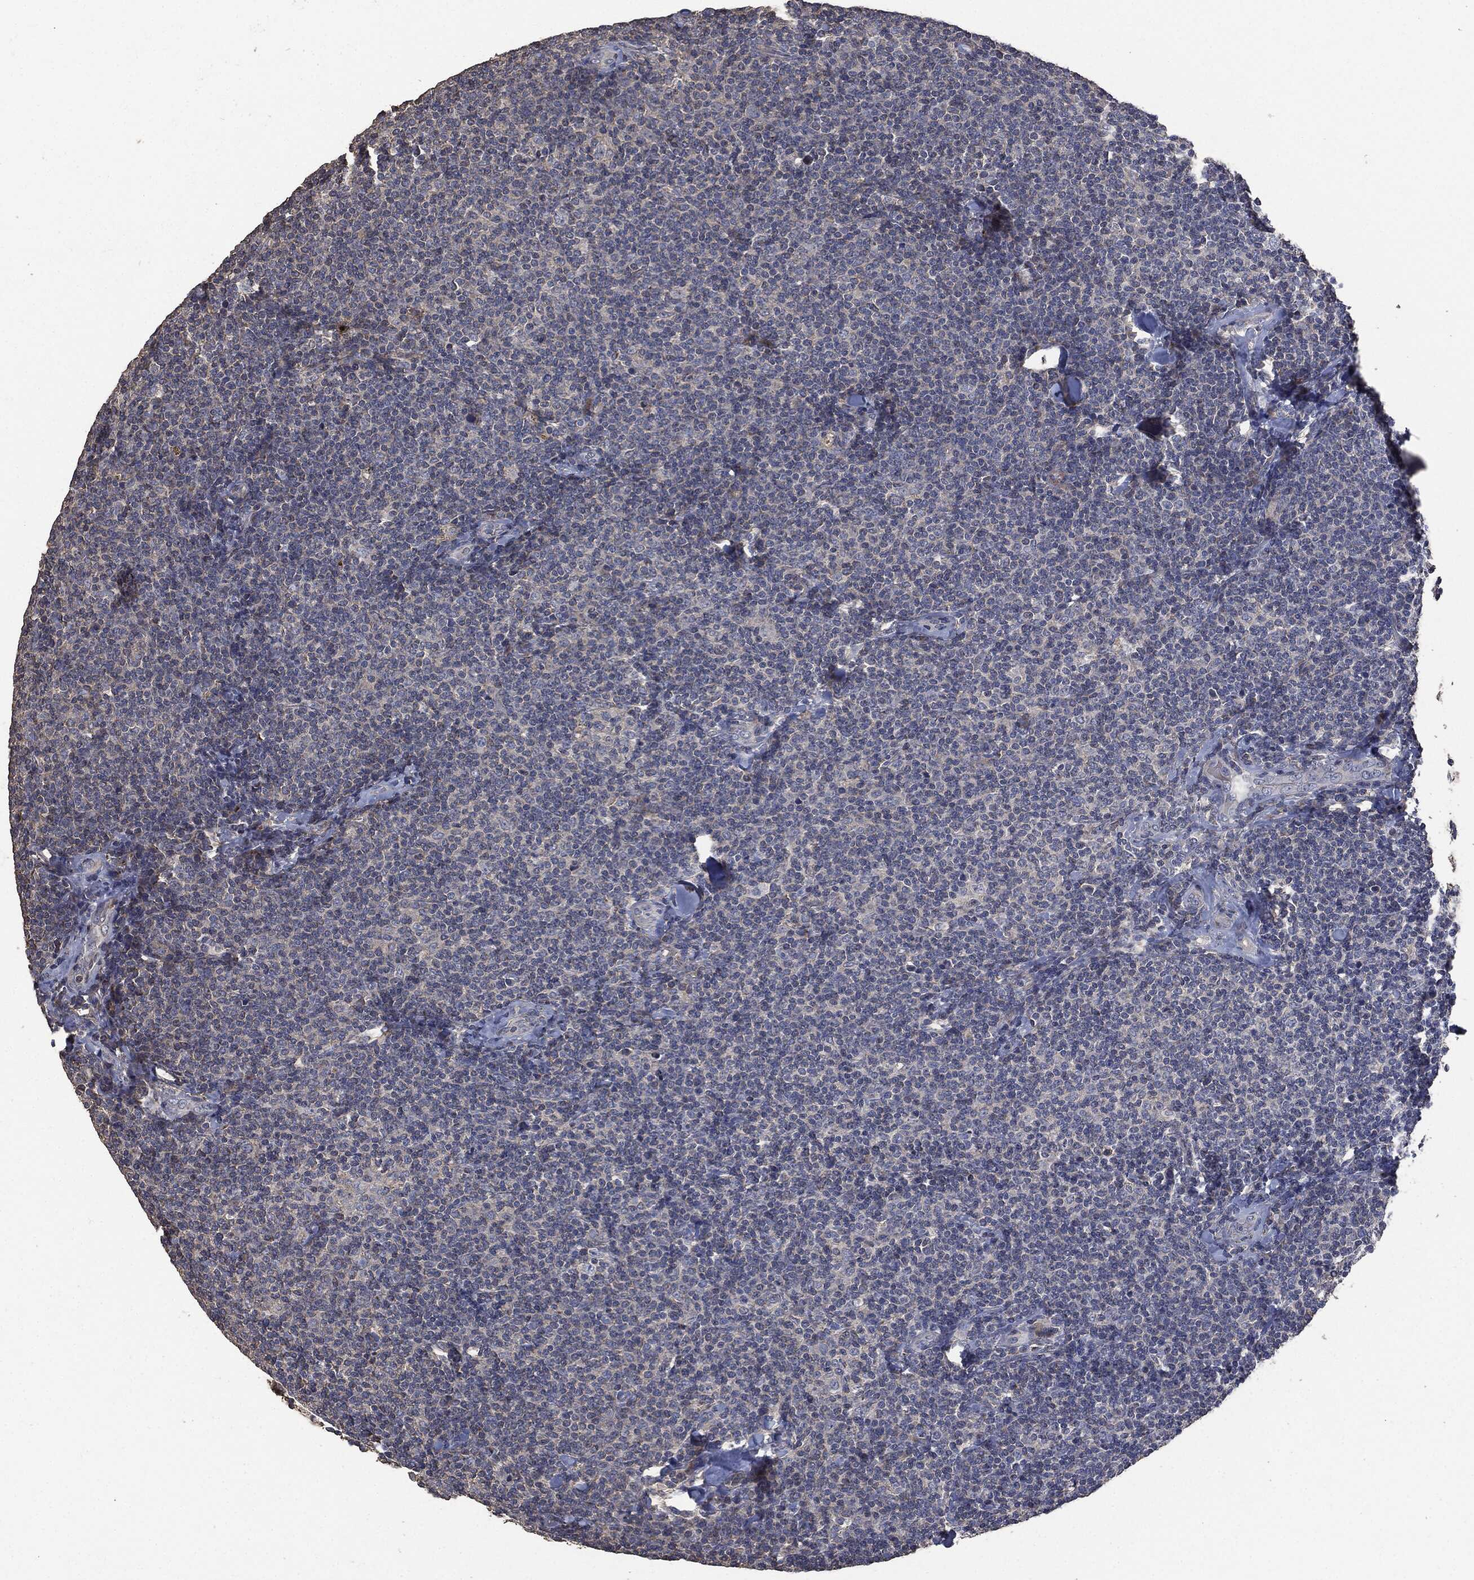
{"staining": {"intensity": "negative", "quantity": "none", "location": "none"}, "tissue": "lymphoma", "cell_type": "Tumor cells", "image_type": "cancer", "snomed": [{"axis": "morphology", "description": "Malignant lymphoma, non-Hodgkin's type, Low grade"}, {"axis": "topography", "description": "Lymph node"}], "caption": "Tumor cells show no significant protein expression in lymphoma.", "gene": "MSLN", "patient": {"sex": "female", "age": 56}}